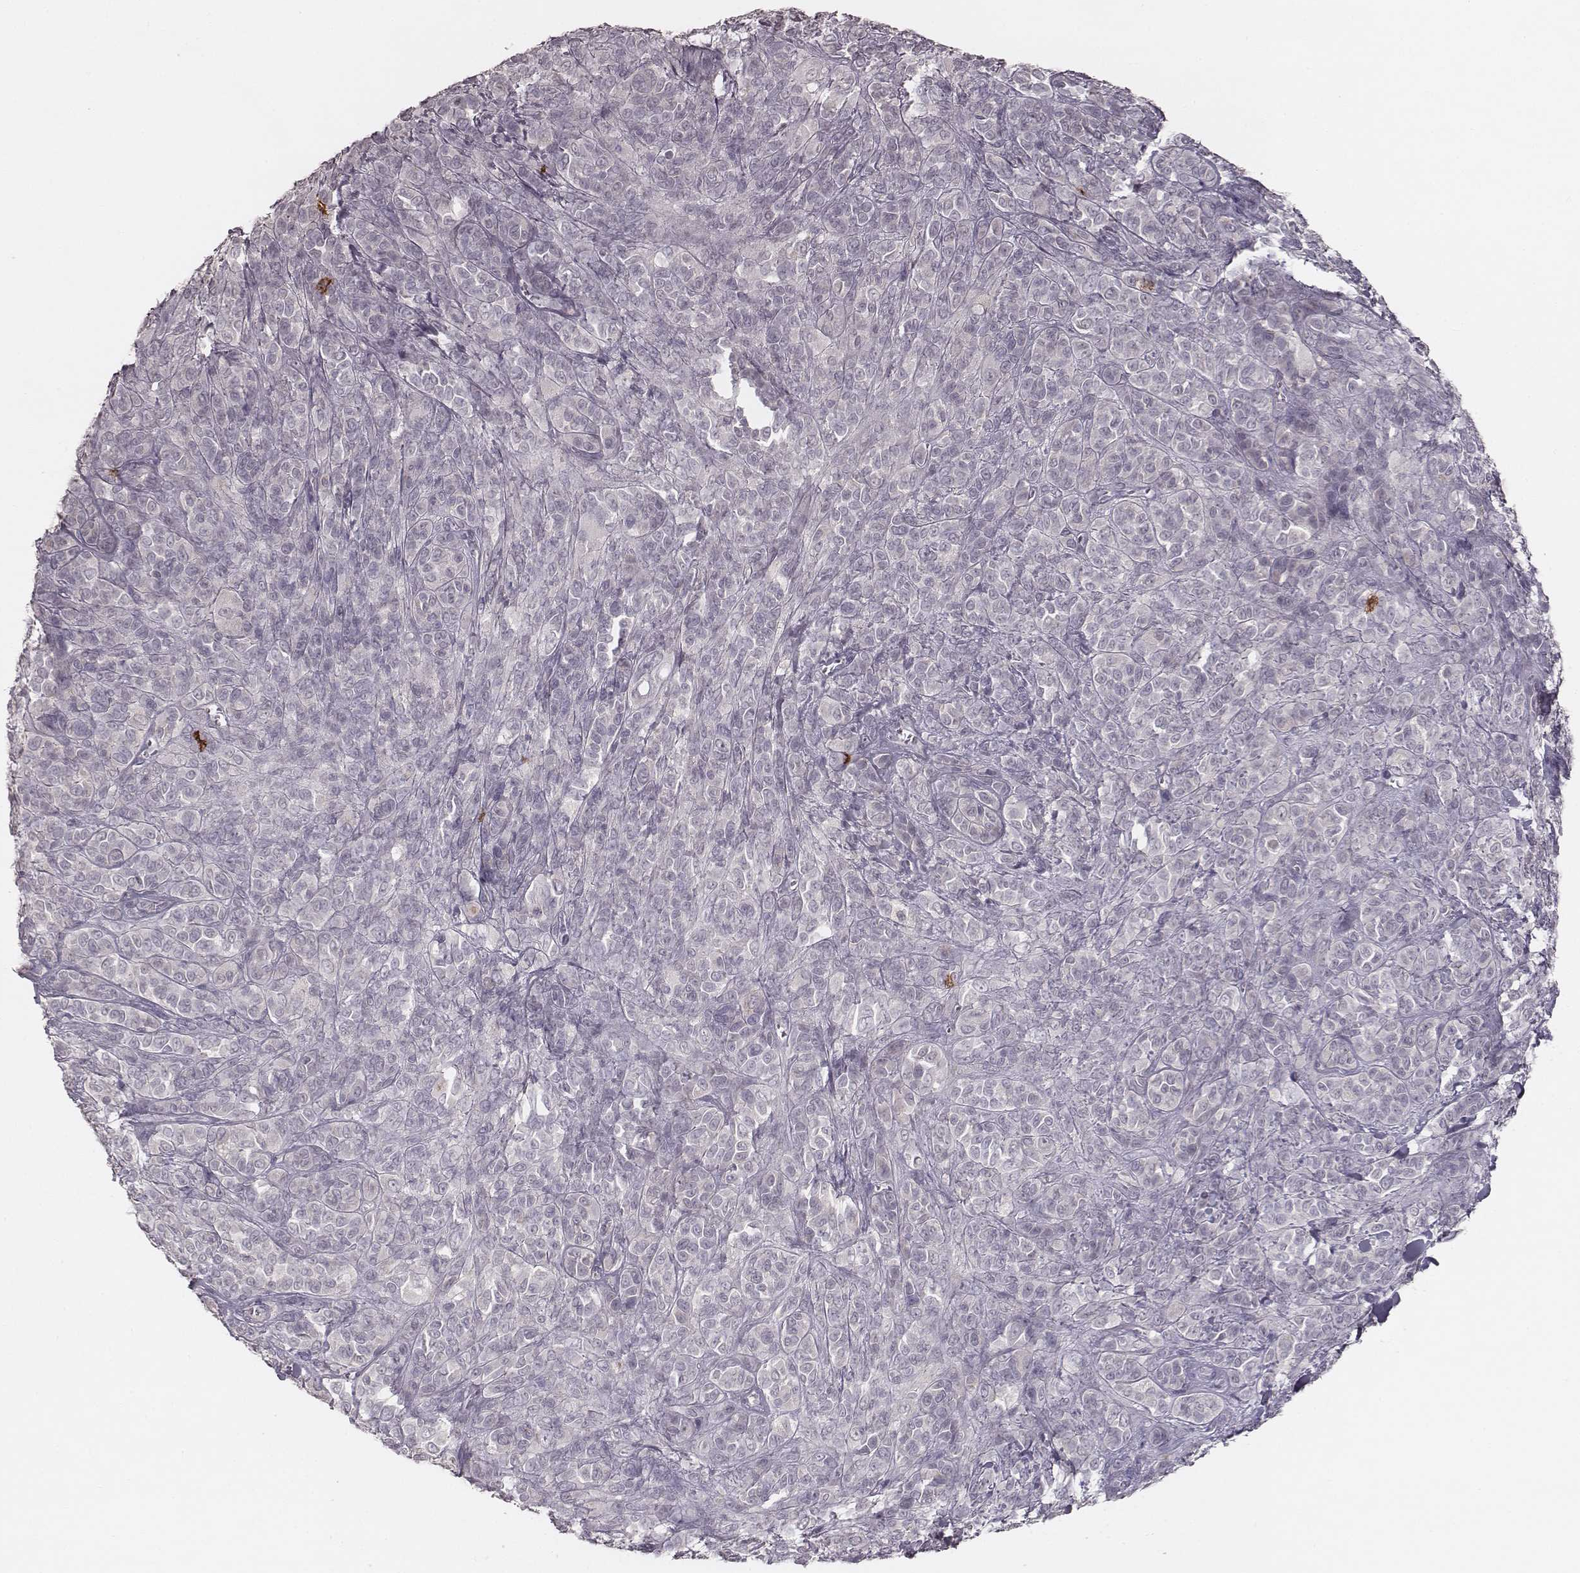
{"staining": {"intensity": "negative", "quantity": "none", "location": "none"}, "tissue": "melanoma", "cell_type": "Tumor cells", "image_type": "cancer", "snomed": [{"axis": "morphology", "description": "Malignant melanoma, NOS"}, {"axis": "topography", "description": "Skin"}], "caption": "Human melanoma stained for a protein using IHC displays no positivity in tumor cells.", "gene": "CD8A", "patient": {"sex": "female", "age": 87}}